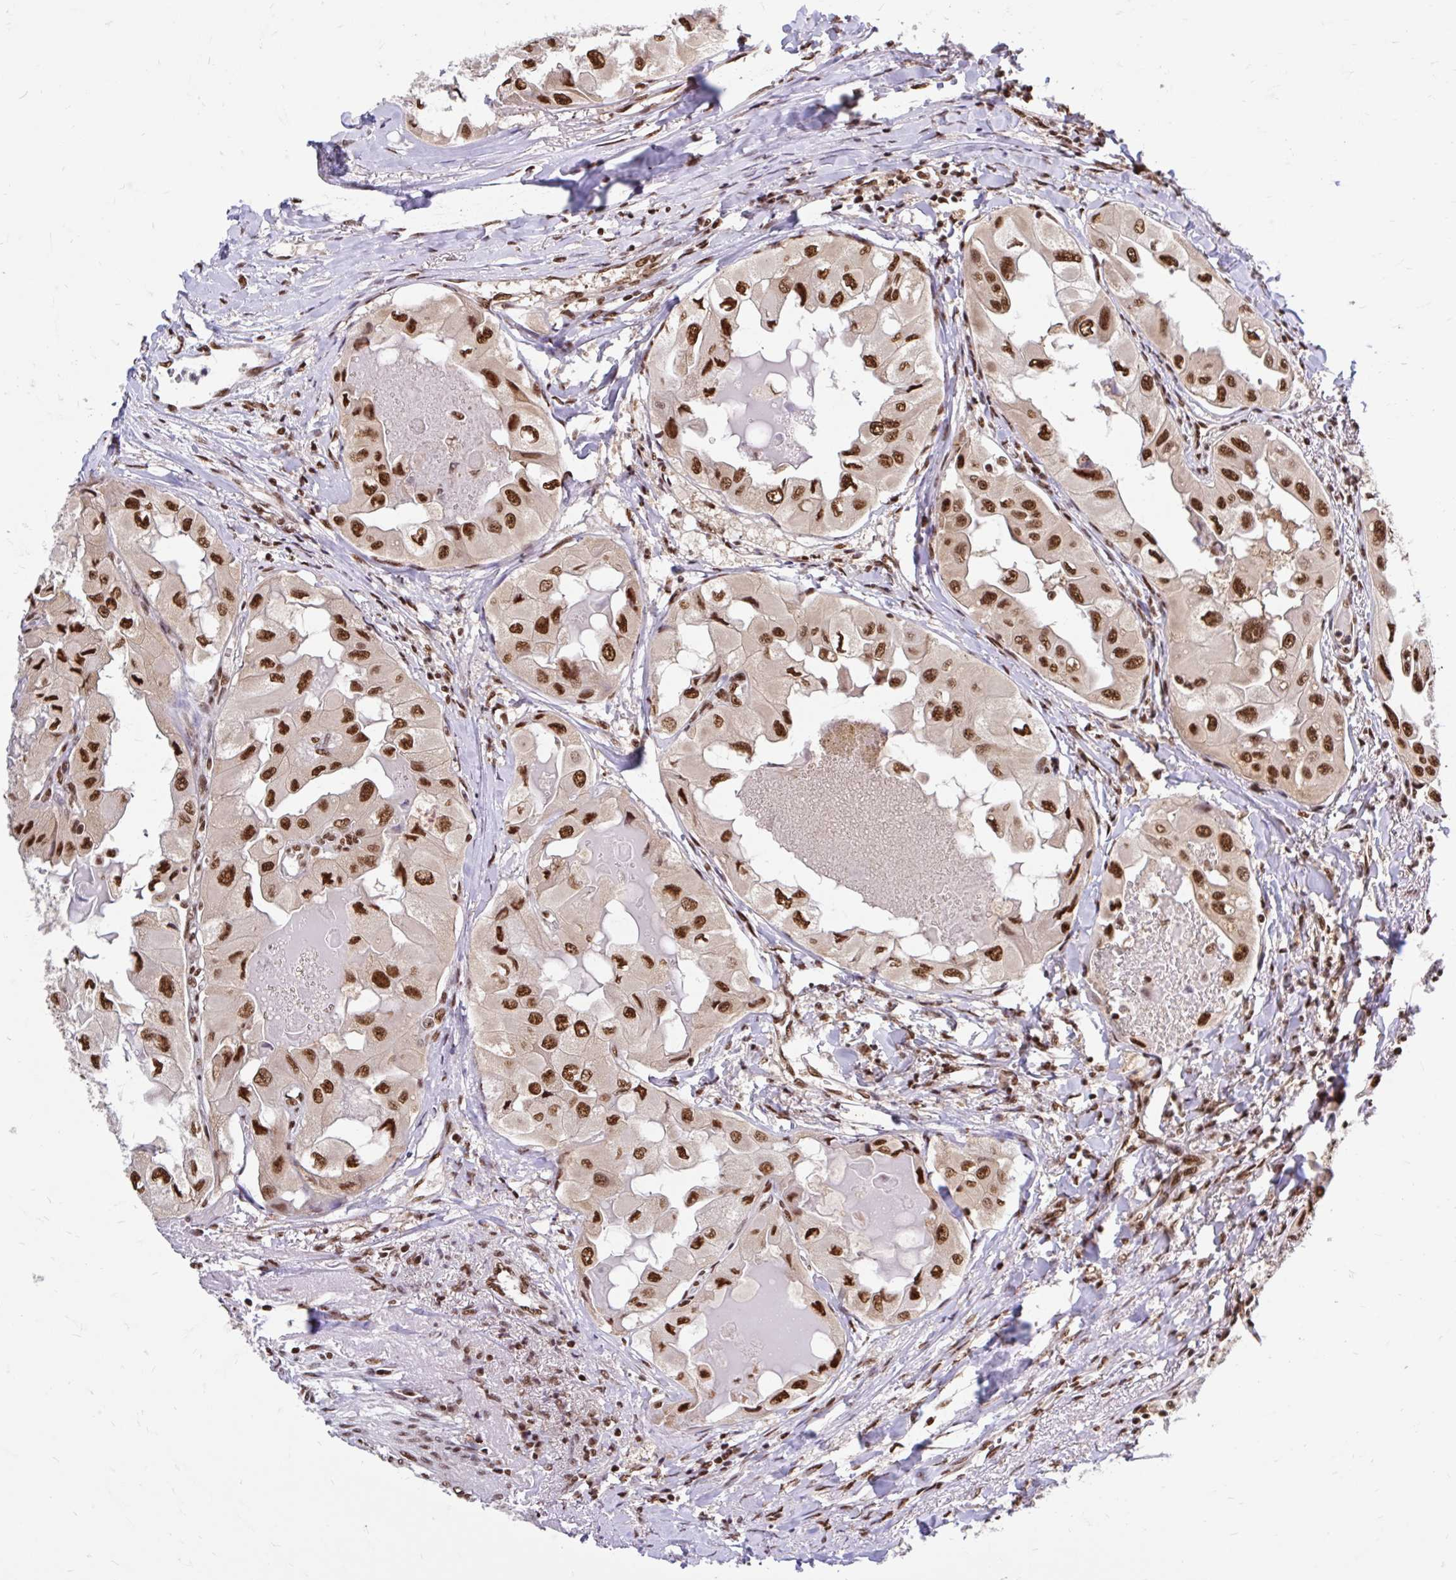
{"staining": {"intensity": "strong", "quantity": ">75%", "location": "nuclear"}, "tissue": "thyroid cancer", "cell_type": "Tumor cells", "image_type": "cancer", "snomed": [{"axis": "morphology", "description": "Normal tissue, NOS"}, {"axis": "morphology", "description": "Papillary adenocarcinoma, NOS"}, {"axis": "topography", "description": "Thyroid gland"}], "caption": "Immunohistochemical staining of human thyroid cancer displays strong nuclear protein expression in approximately >75% of tumor cells.", "gene": "ABCA9", "patient": {"sex": "female", "age": 59}}